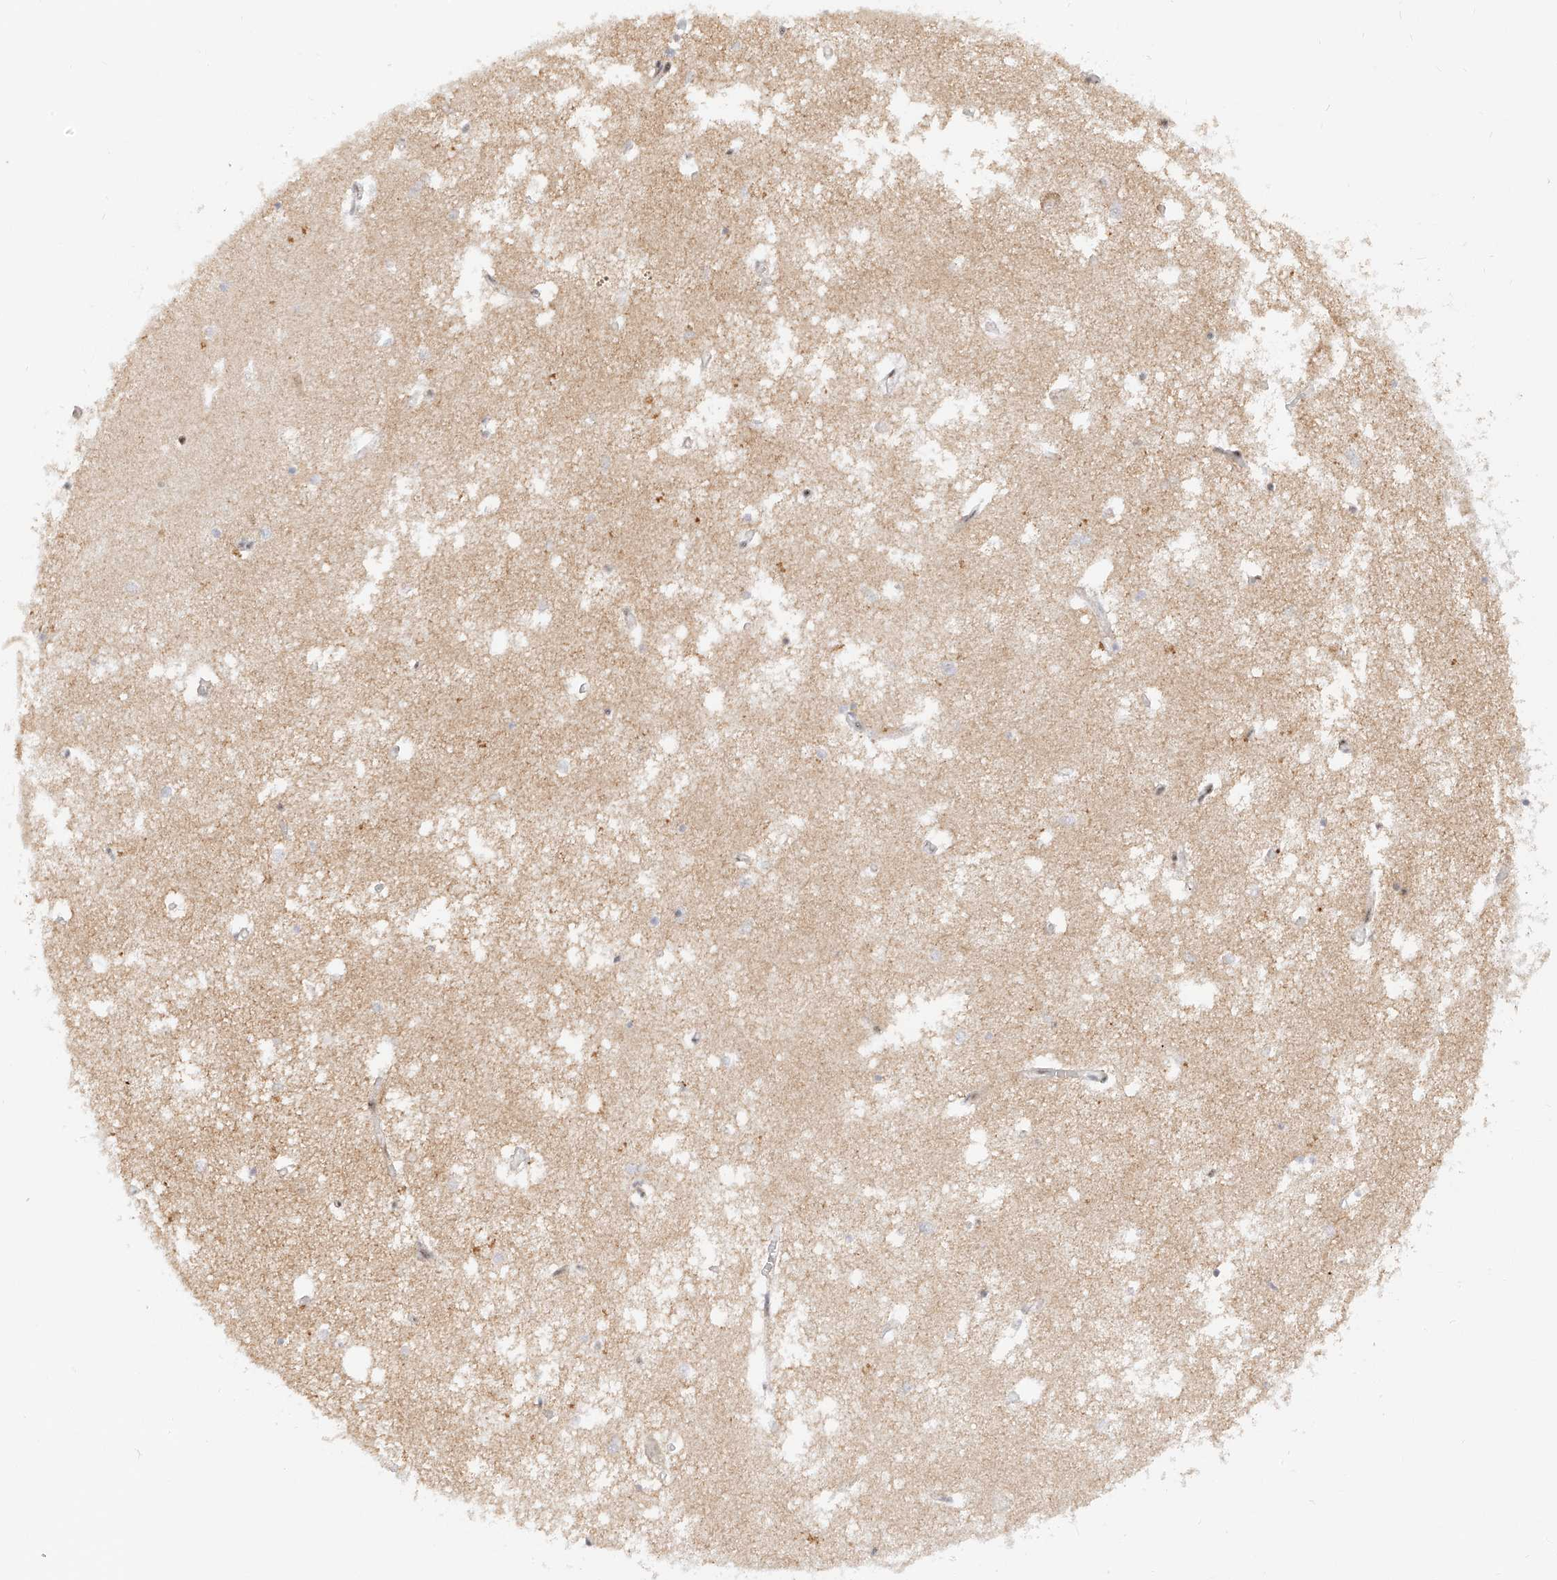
{"staining": {"intensity": "moderate", "quantity": "25%-75%", "location": "nuclear"}, "tissue": "hippocampus", "cell_type": "Glial cells", "image_type": "normal", "snomed": [{"axis": "morphology", "description": "Normal tissue, NOS"}, {"axis": "topography", "description": "Hippocampus"}], "caption": "Immunohistochemical staining of benign hippocampus demonstrates medium levels of moderate nuclear expression in about 25%-75% of glial cells.", "gene": "ATXN7L2", "patient": {"sex": "male", "age": 70}}